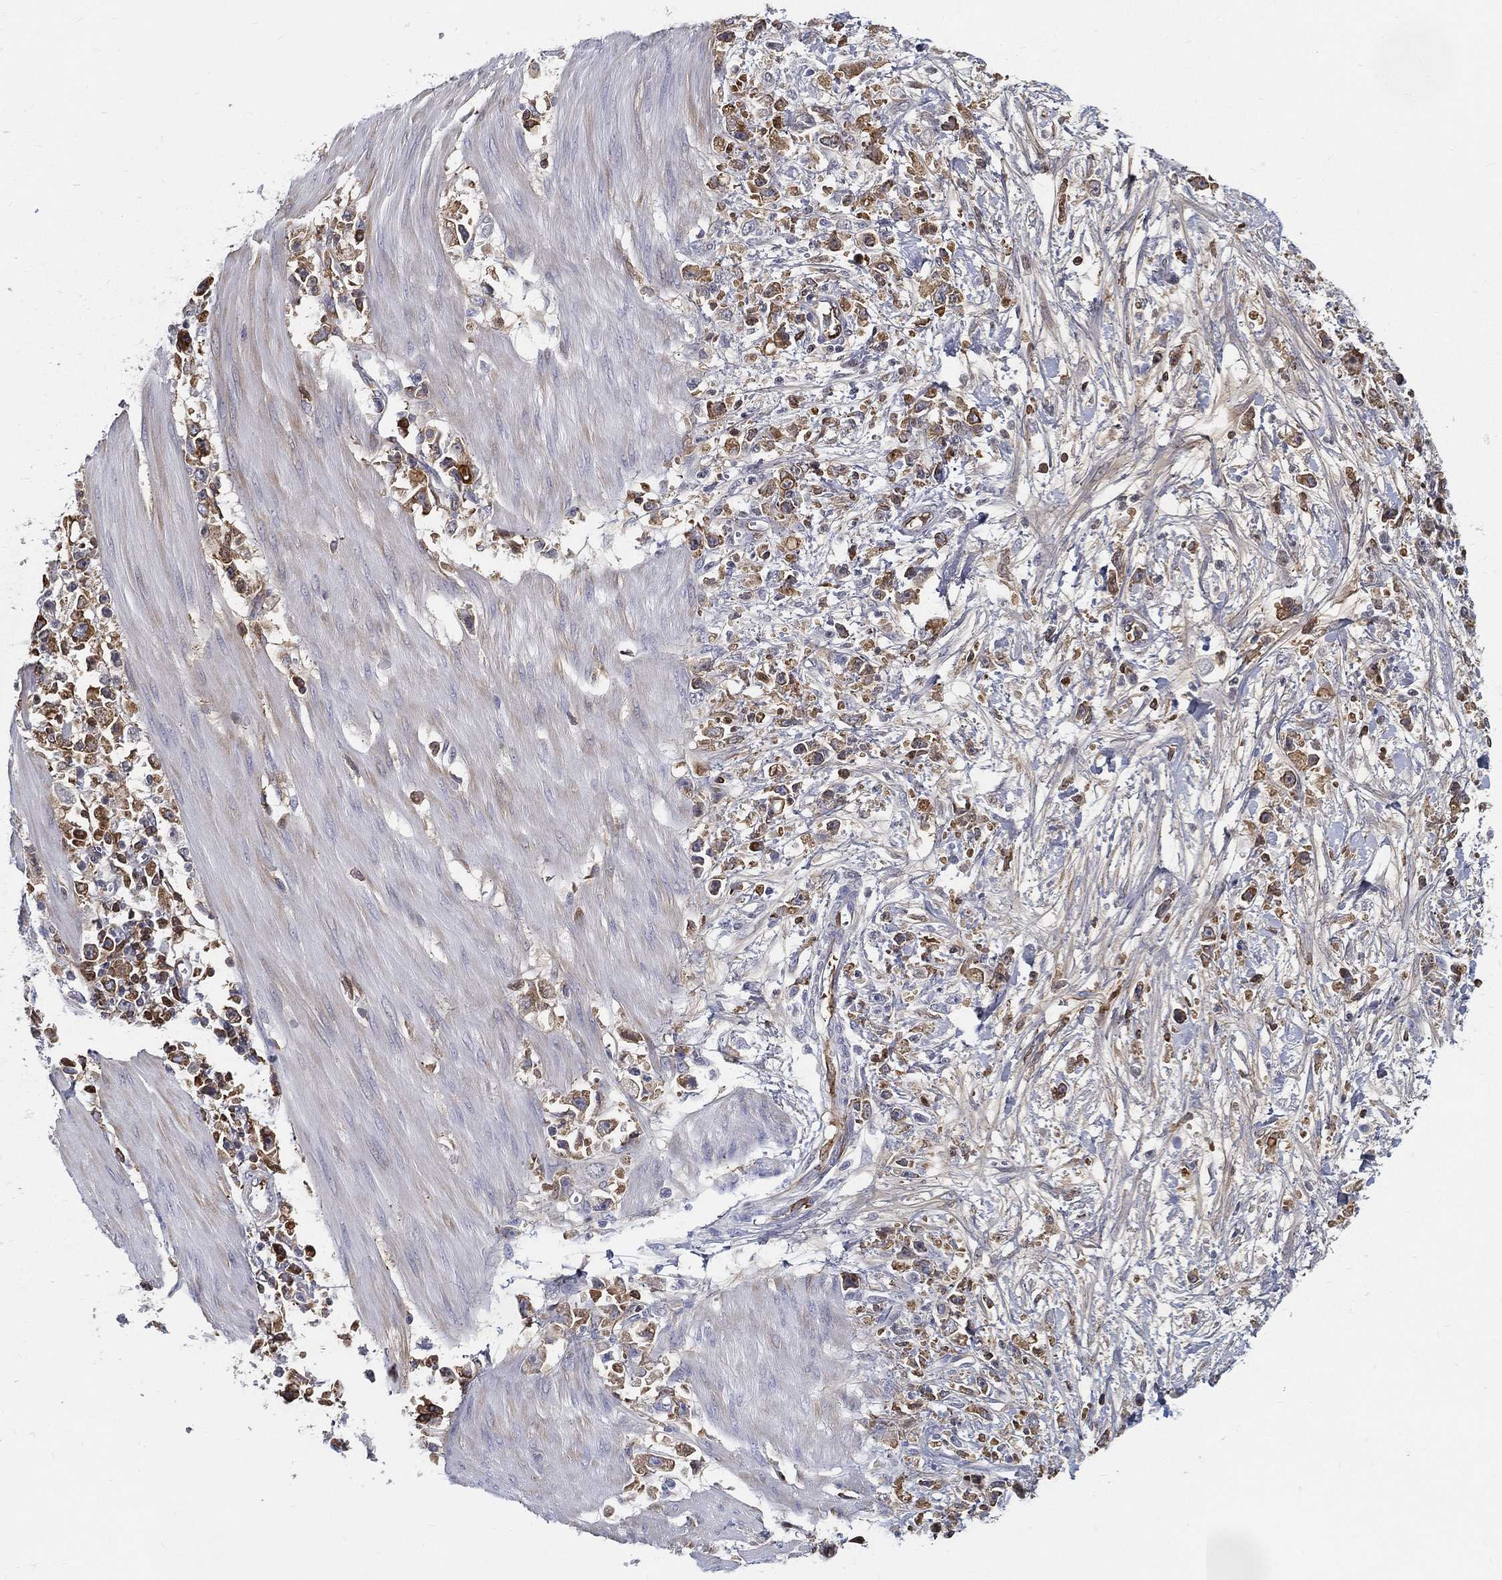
{"staining": {"intensity": "moderate", "quantity": "<25%", "location": "cytoplasmic/membranous"}, "tissue": "stomach cancer", "cell_type": "Tumor cells", "image_type": "cancer", "snomed": [{"axis": "morphology", "description": "Adenocarcinoma, NOS"}, {"axis": "topography", "description": "Stomach"}], "caption": "Immunohistochemical staining of human stomach cancer (adenocarcinoma) demonstrates moderate cytoplasmic/membranous protein staining in approximately <25% of tumor cells. Nuclei are stained in blue.", "gene": "IFNB1", "patient": {"sex": "female", "age": 59}}